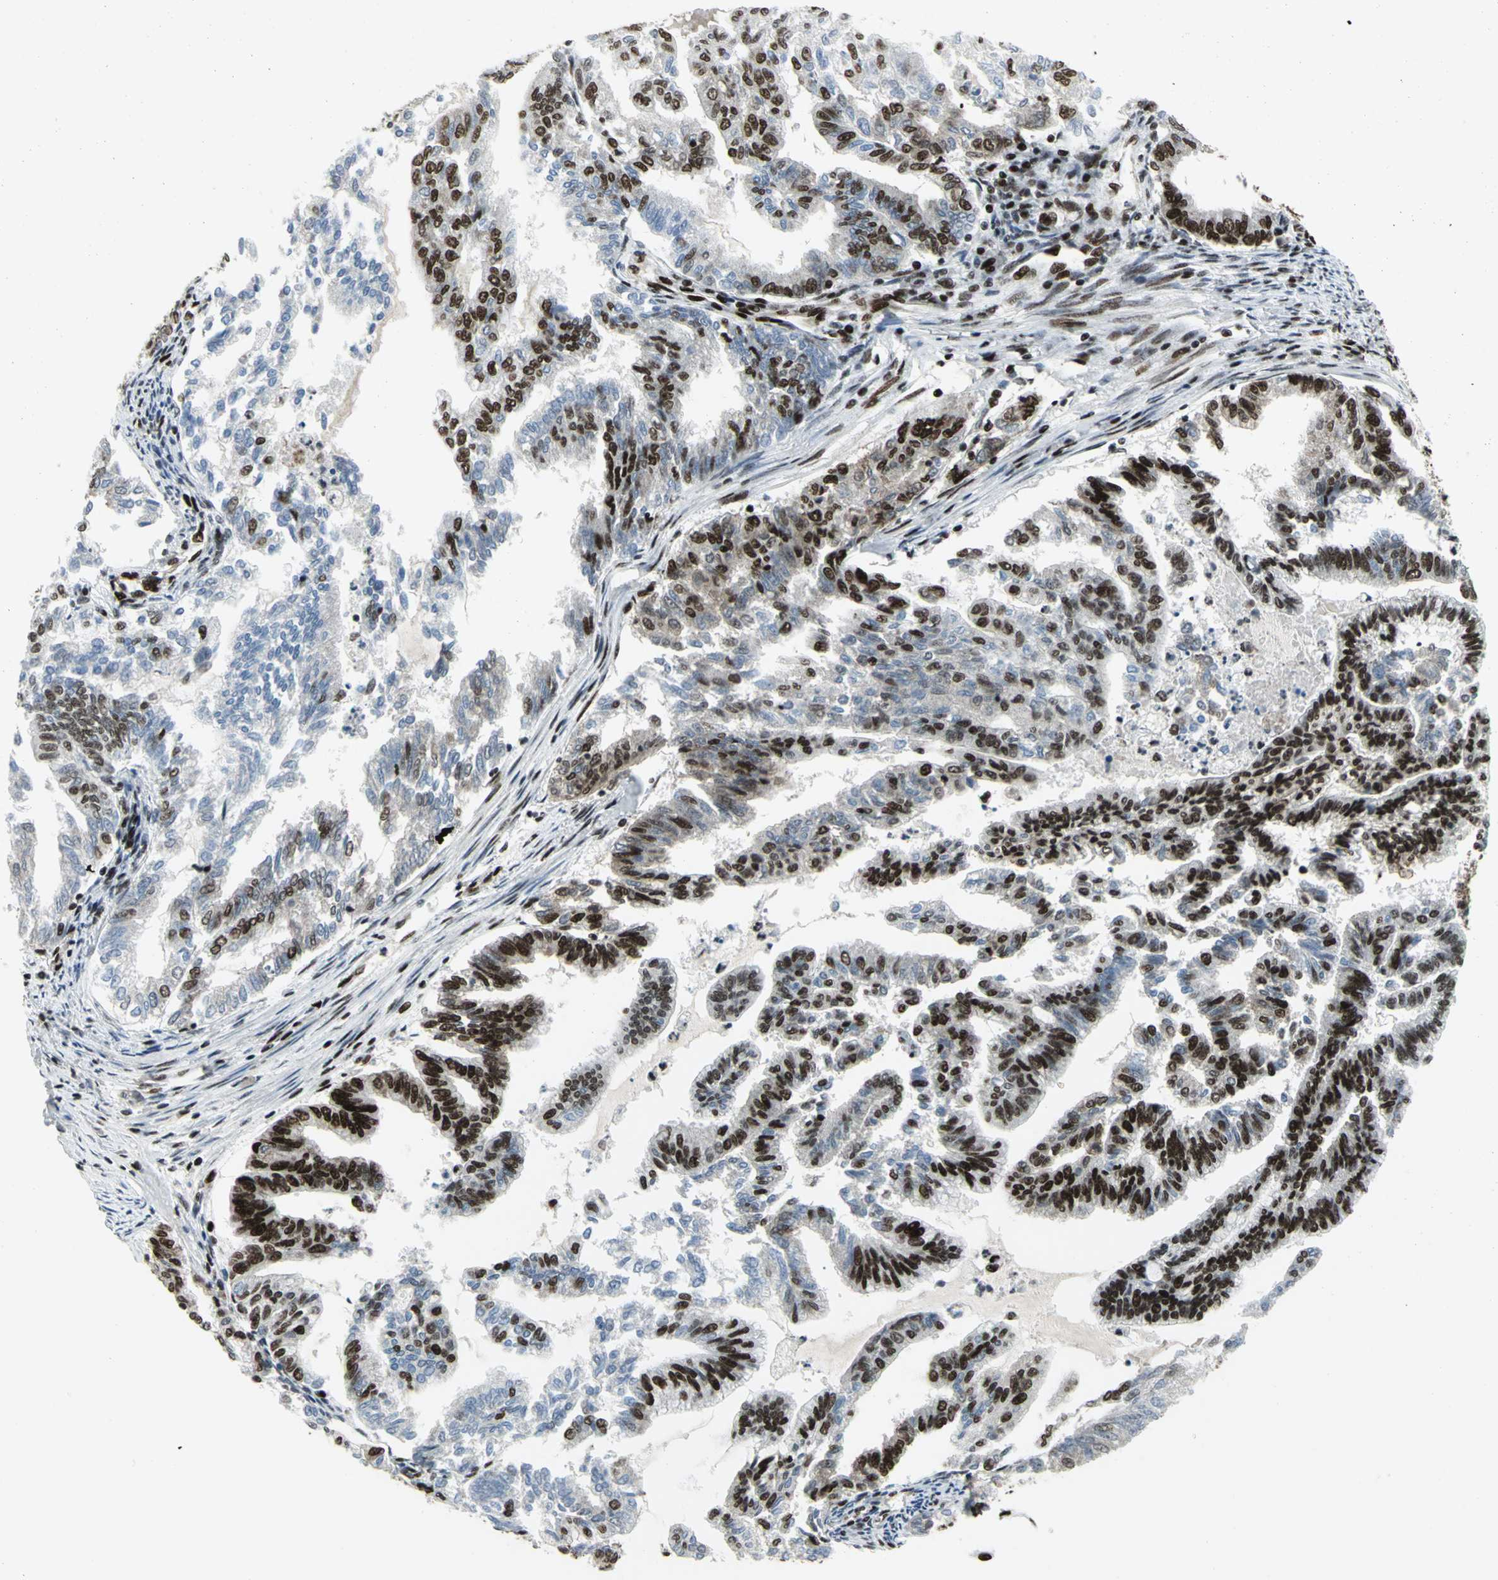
{"staining": {"intensity": "strong", "quantity": "25%-75%", "location": "nuclear"}, "tissue": "endometrial cancer", "cell_type": "Tumor cells", "image_type": "cancer", "snomed": [{"axis": "morphology", "description": "Adenocarcinoma, NOS"}, {"axis": "topography", "description": "Endometrium"}], "caption": "The photomicrograph shows a brown stain indicating the presence of a protein in the nuclear of tumor cells in endometrial cancer.", "gene": "SMARCA4", "patient": {"sex": "female", "age": 79}}